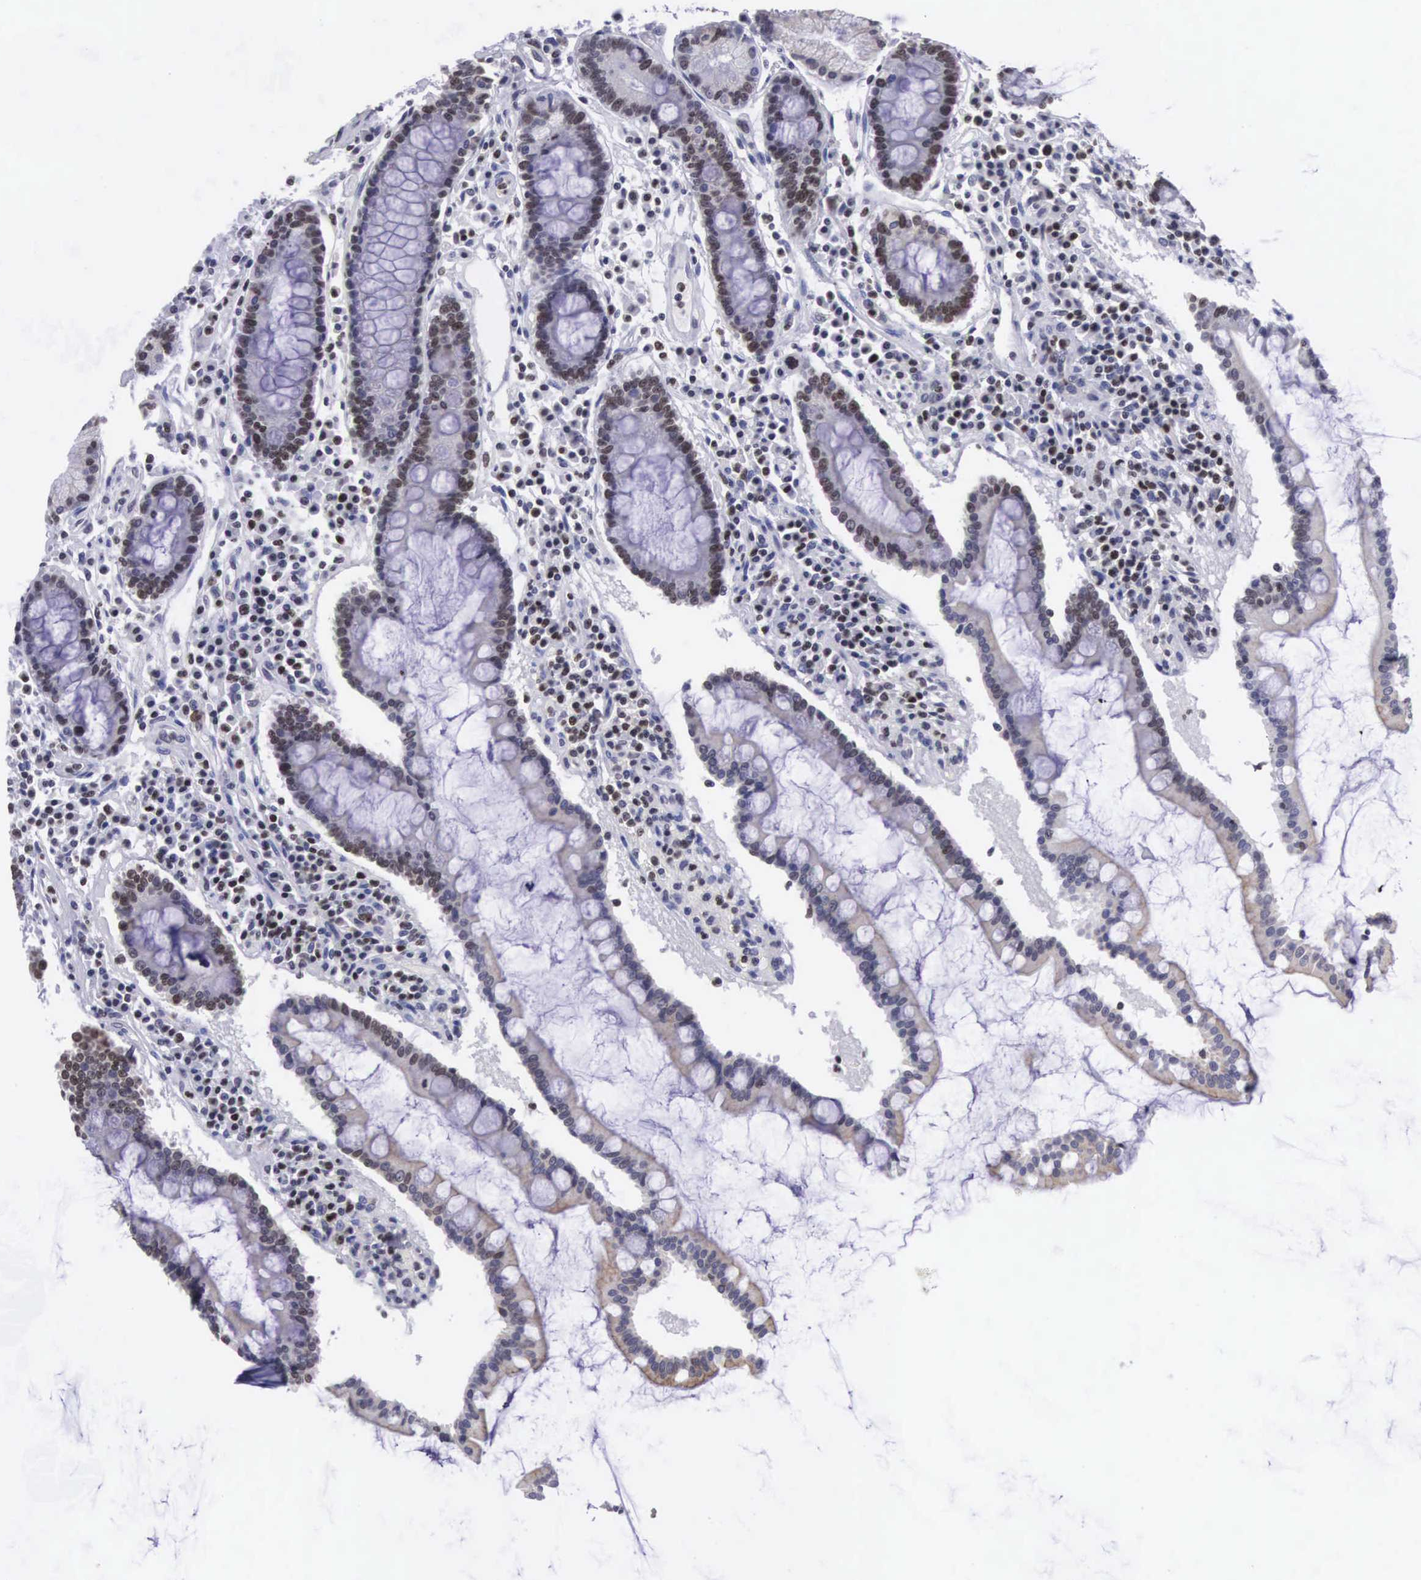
{"staining": {"intensity": "moderate", "quantity": "25%-75%", "location": "nuclear"}, "tissue": "duodenum", "cell_type": "Glandular cells", "image_type": "normal", "snomed": [{"axis": "morphology", "description": "Normal tissue, NOS"}, {"axis": "topography", "description": "Duodenum"}], "caption": "DAB immunohistochemical staining of unremarkable duodenum reveals moderate nuclear protein expression in about 25%-75% of glandular cells.", "gene": "VRK1", "patient": {"sex": "male", "age": 73}}